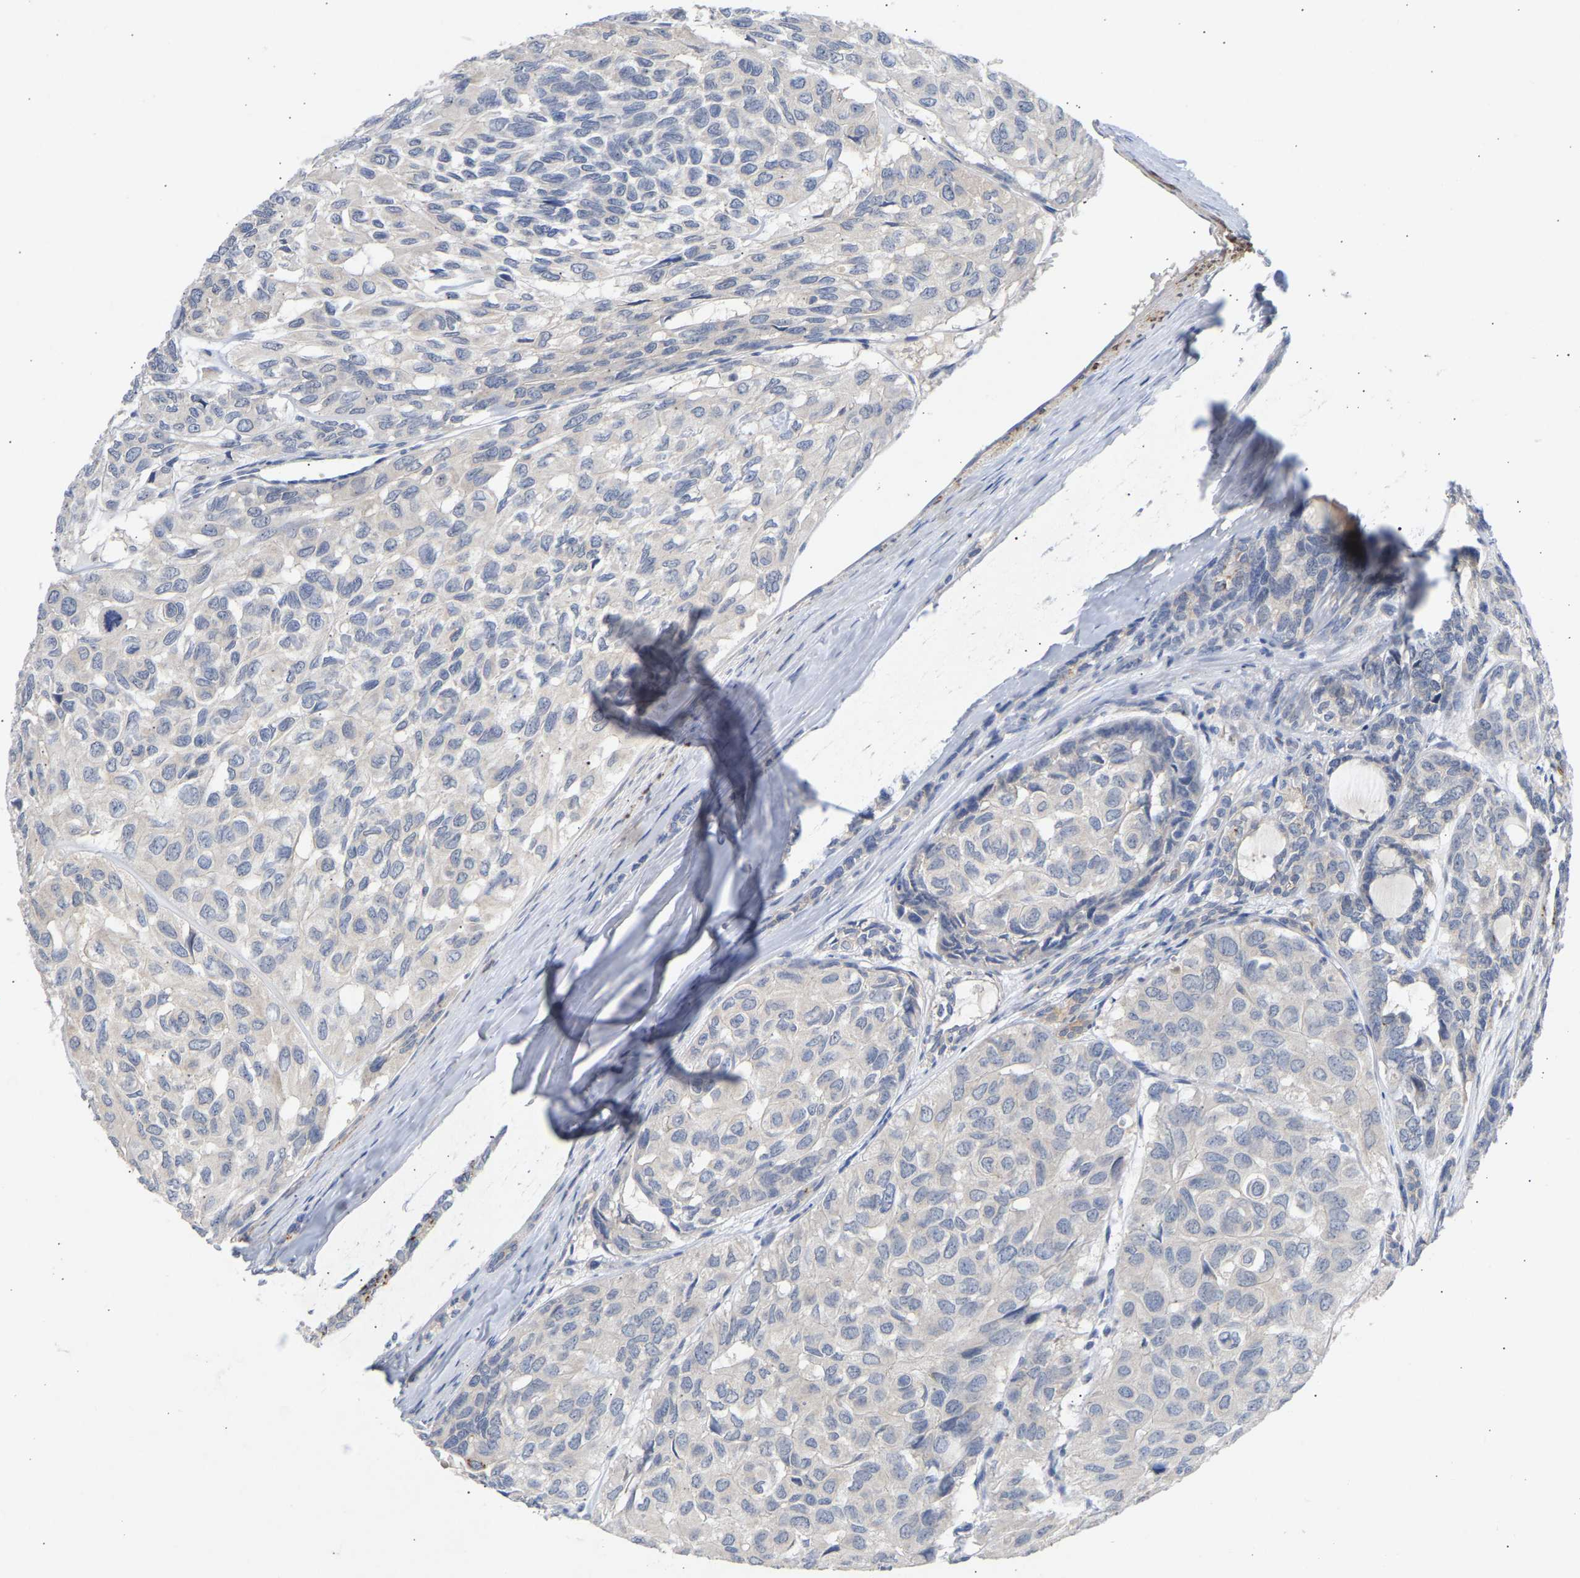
{"staining": {"intensity": "negative", "quantity": "none", "location": "none"}, "tissue": "head and neck cancer", "cell_type": "Tumor cells", "image_type": "cancer", "snomed": [{"axis": "morphology", "description": "Adenocarcinoma, NOS"}, {"axis": "topography", "description": "Salivary gland, NOS"}, {"axis": "topography", "description": "Head-Neck"}], "caption": "A high-resolution micrograph shows immunohistochemistry staining of adenocarcinoma (head and neck), which shows no significant staining in tumor cells.", "gene": "SELENOM", "patient": {"sex": "female", "age": 76}}